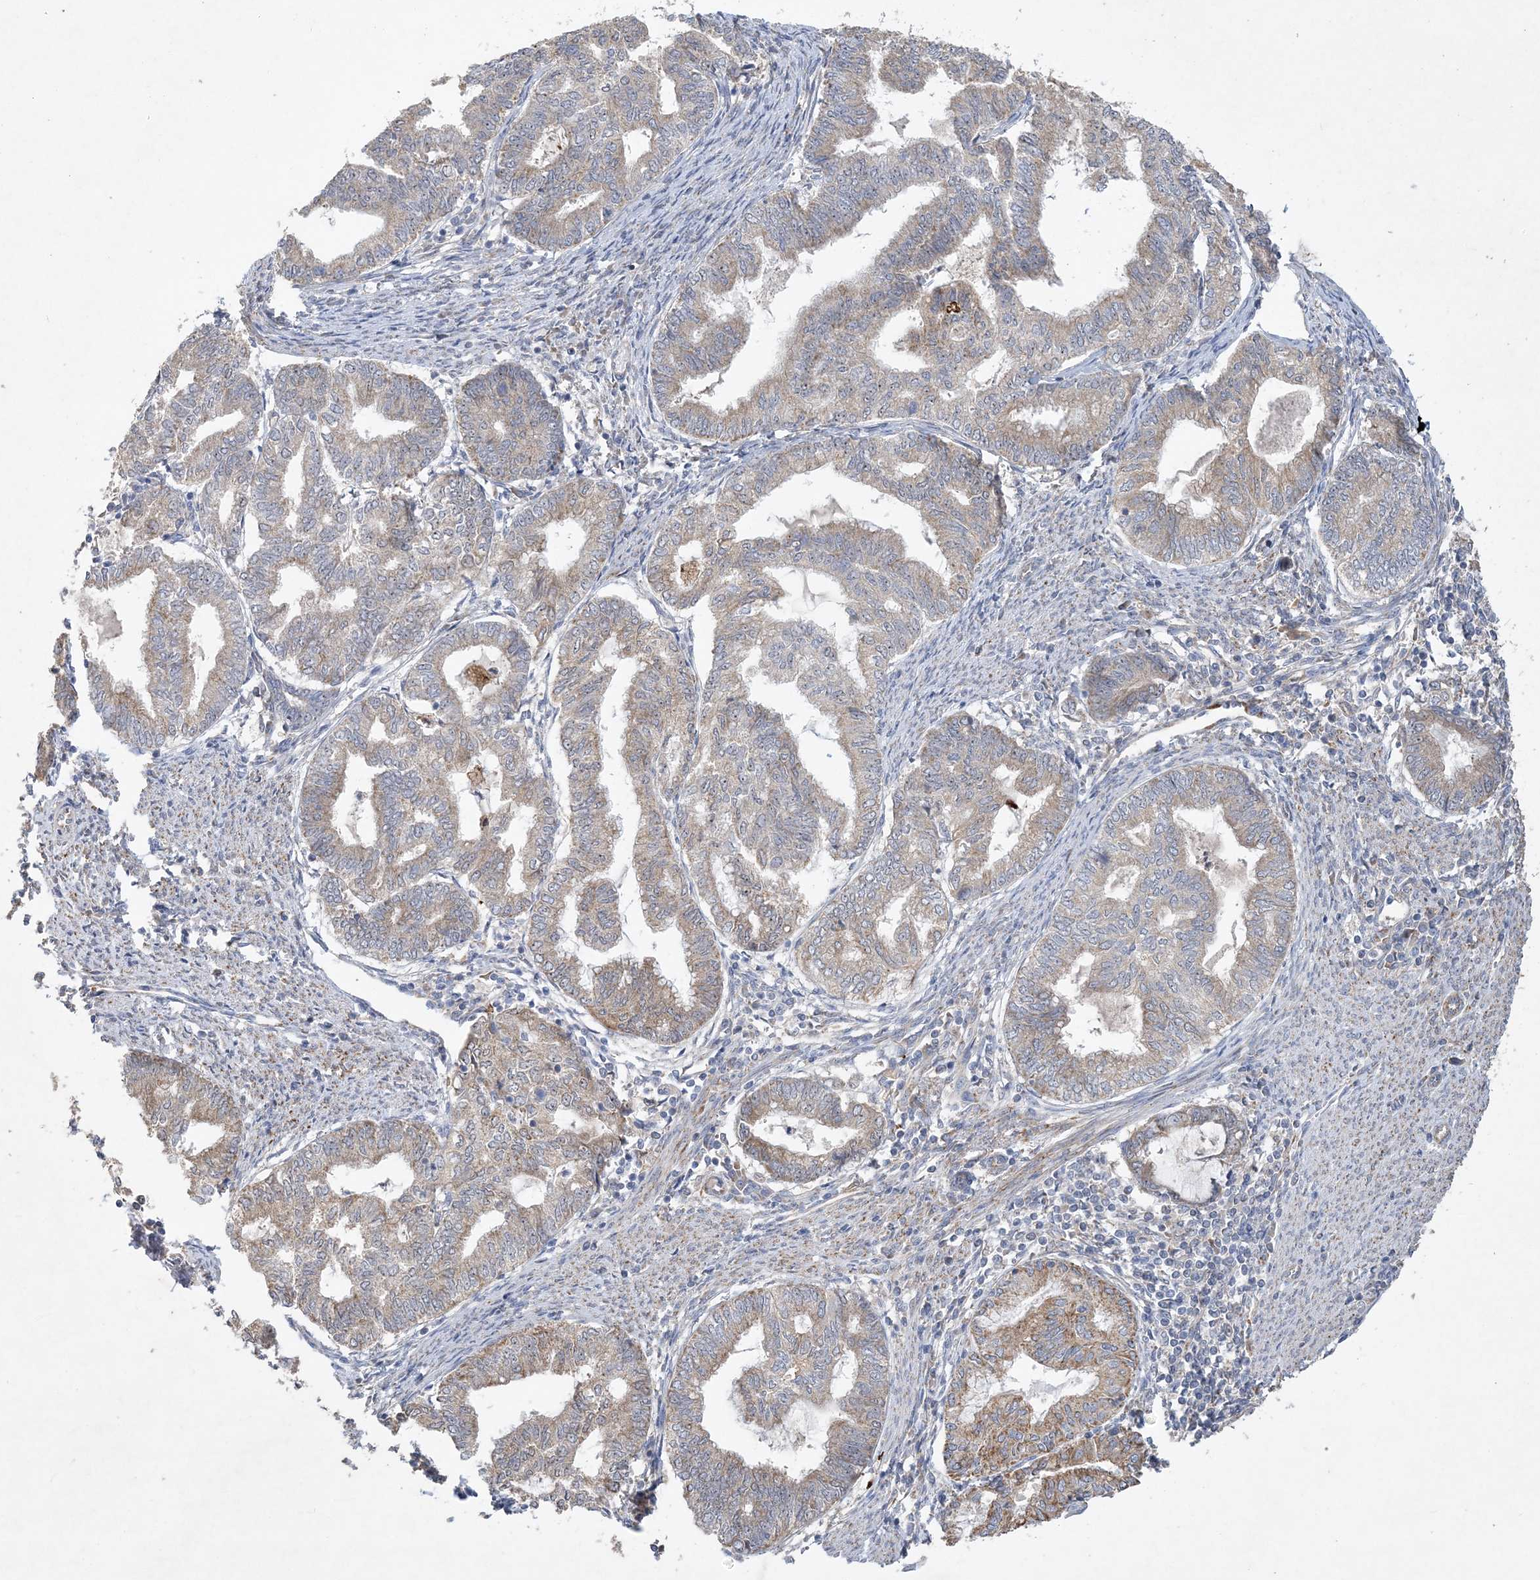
{"staining": {"intensity": "moderate", "quantity": "<25%", "location": "cytoplasmic/membranous"}, "tissue": "endometrial cancer", "cell_type": "Tumor cells", "image_type": "cancer", "snomed": [{"axis": "morphology", "description": "Adenocarcinoma, NOS"}, {"axis": "topography", "description": "Endometrium"}], "caption": "Immunohistochemical staining of human adenocarcinoma (endometrial) reveals low levels of moderate cytoplasmic/membranous protein positivity in about <25% of tumor cells.", "gene": "FEZ2", "patient": {"sex": "female", "age": 79}}